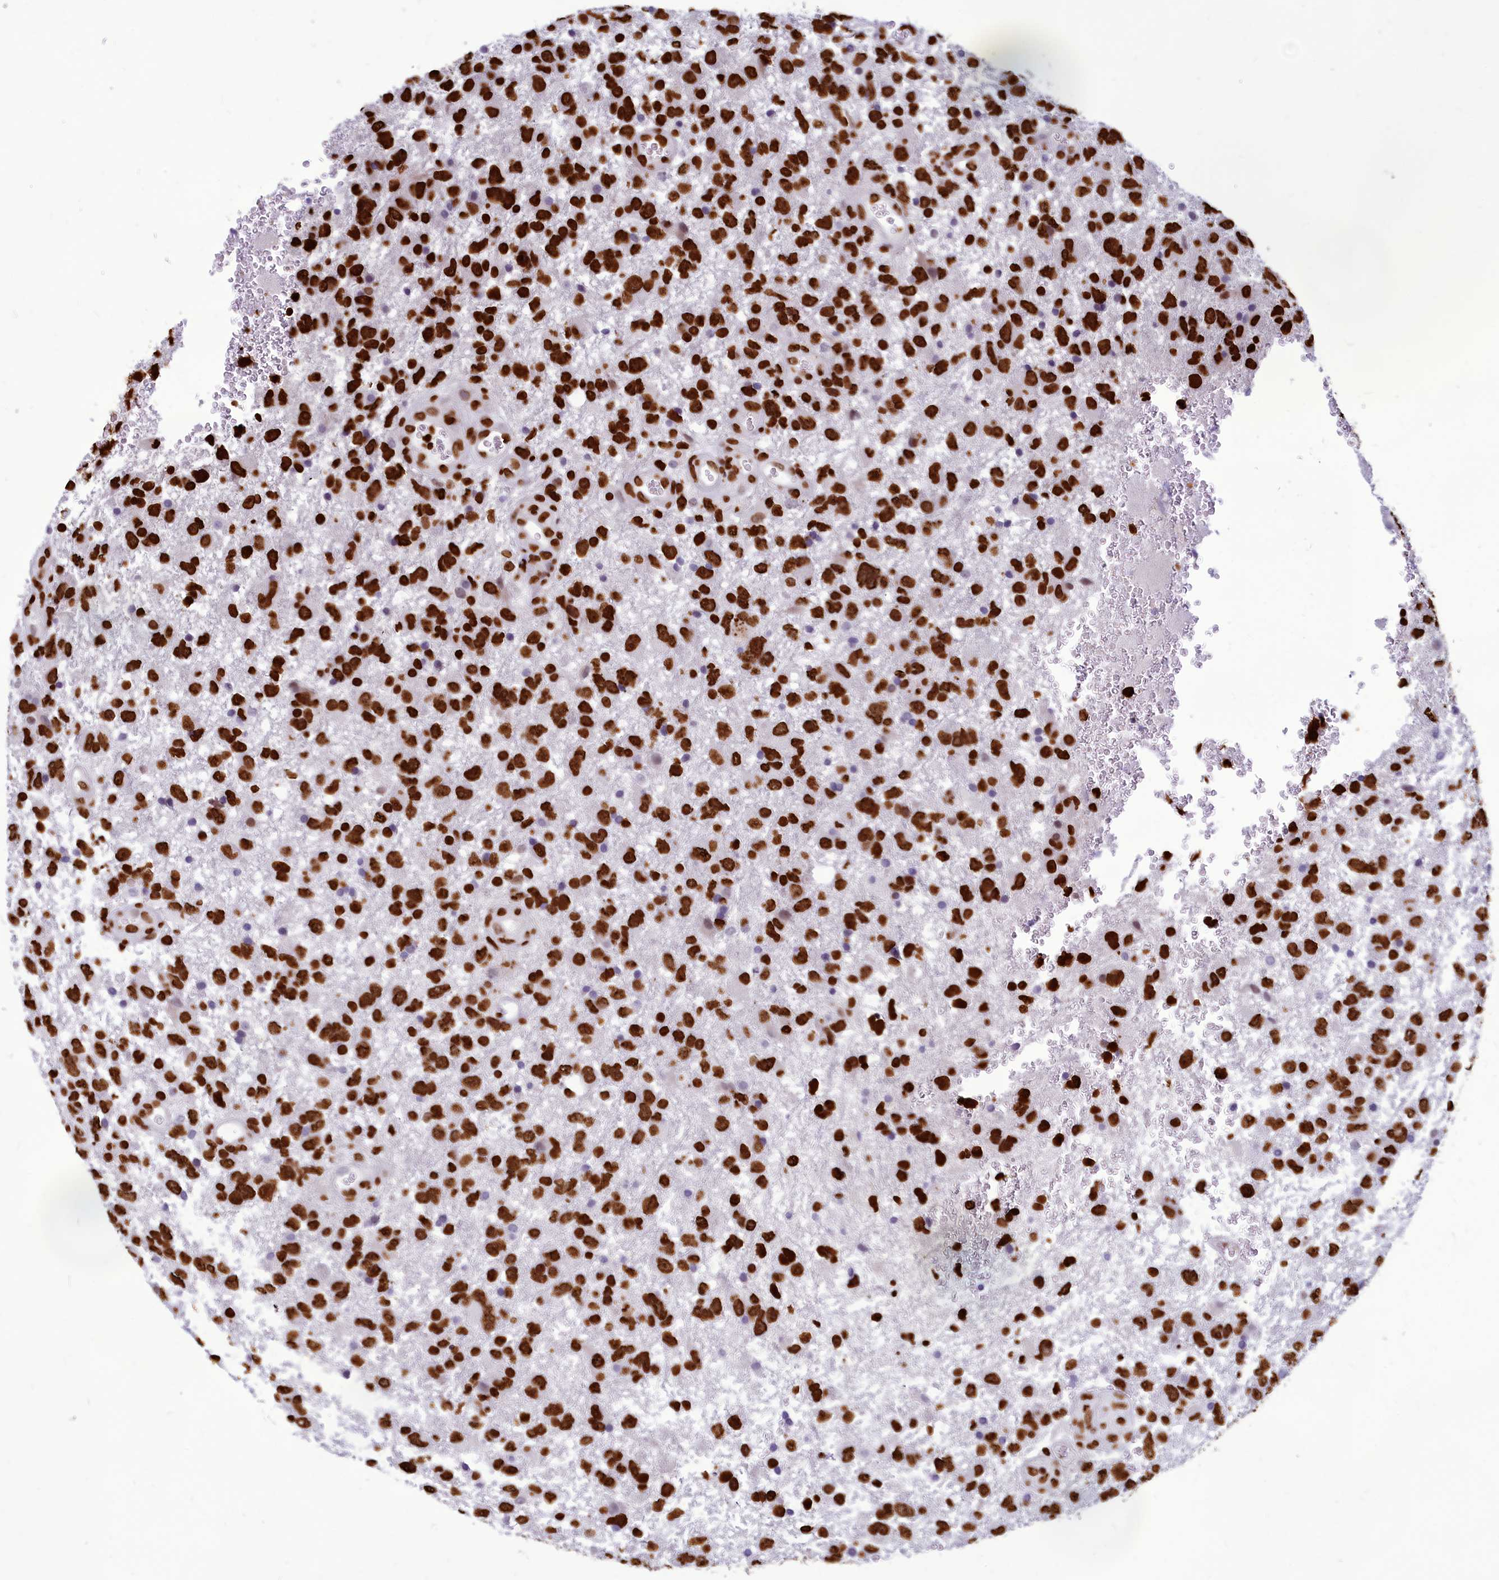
{"staining": {"intensity": "strong", "quantity": ">75%", "location": "nuclear"}, "tissue": "glioma", "cell_type": "Tumor cells", "image_type": "cancer", "snomed": [{"axis": "morphology", "description": "Glioma, malignant, High grade"}, {"axis": "topography", "description": "Brain"}], "caption": "Human glioma stained for a protein (brown) exhibits strong nuclear positive expression in about >75% of tumor cells.", "gene": "AKAP17A", "patient": {"sex": "male", "age": 61}}